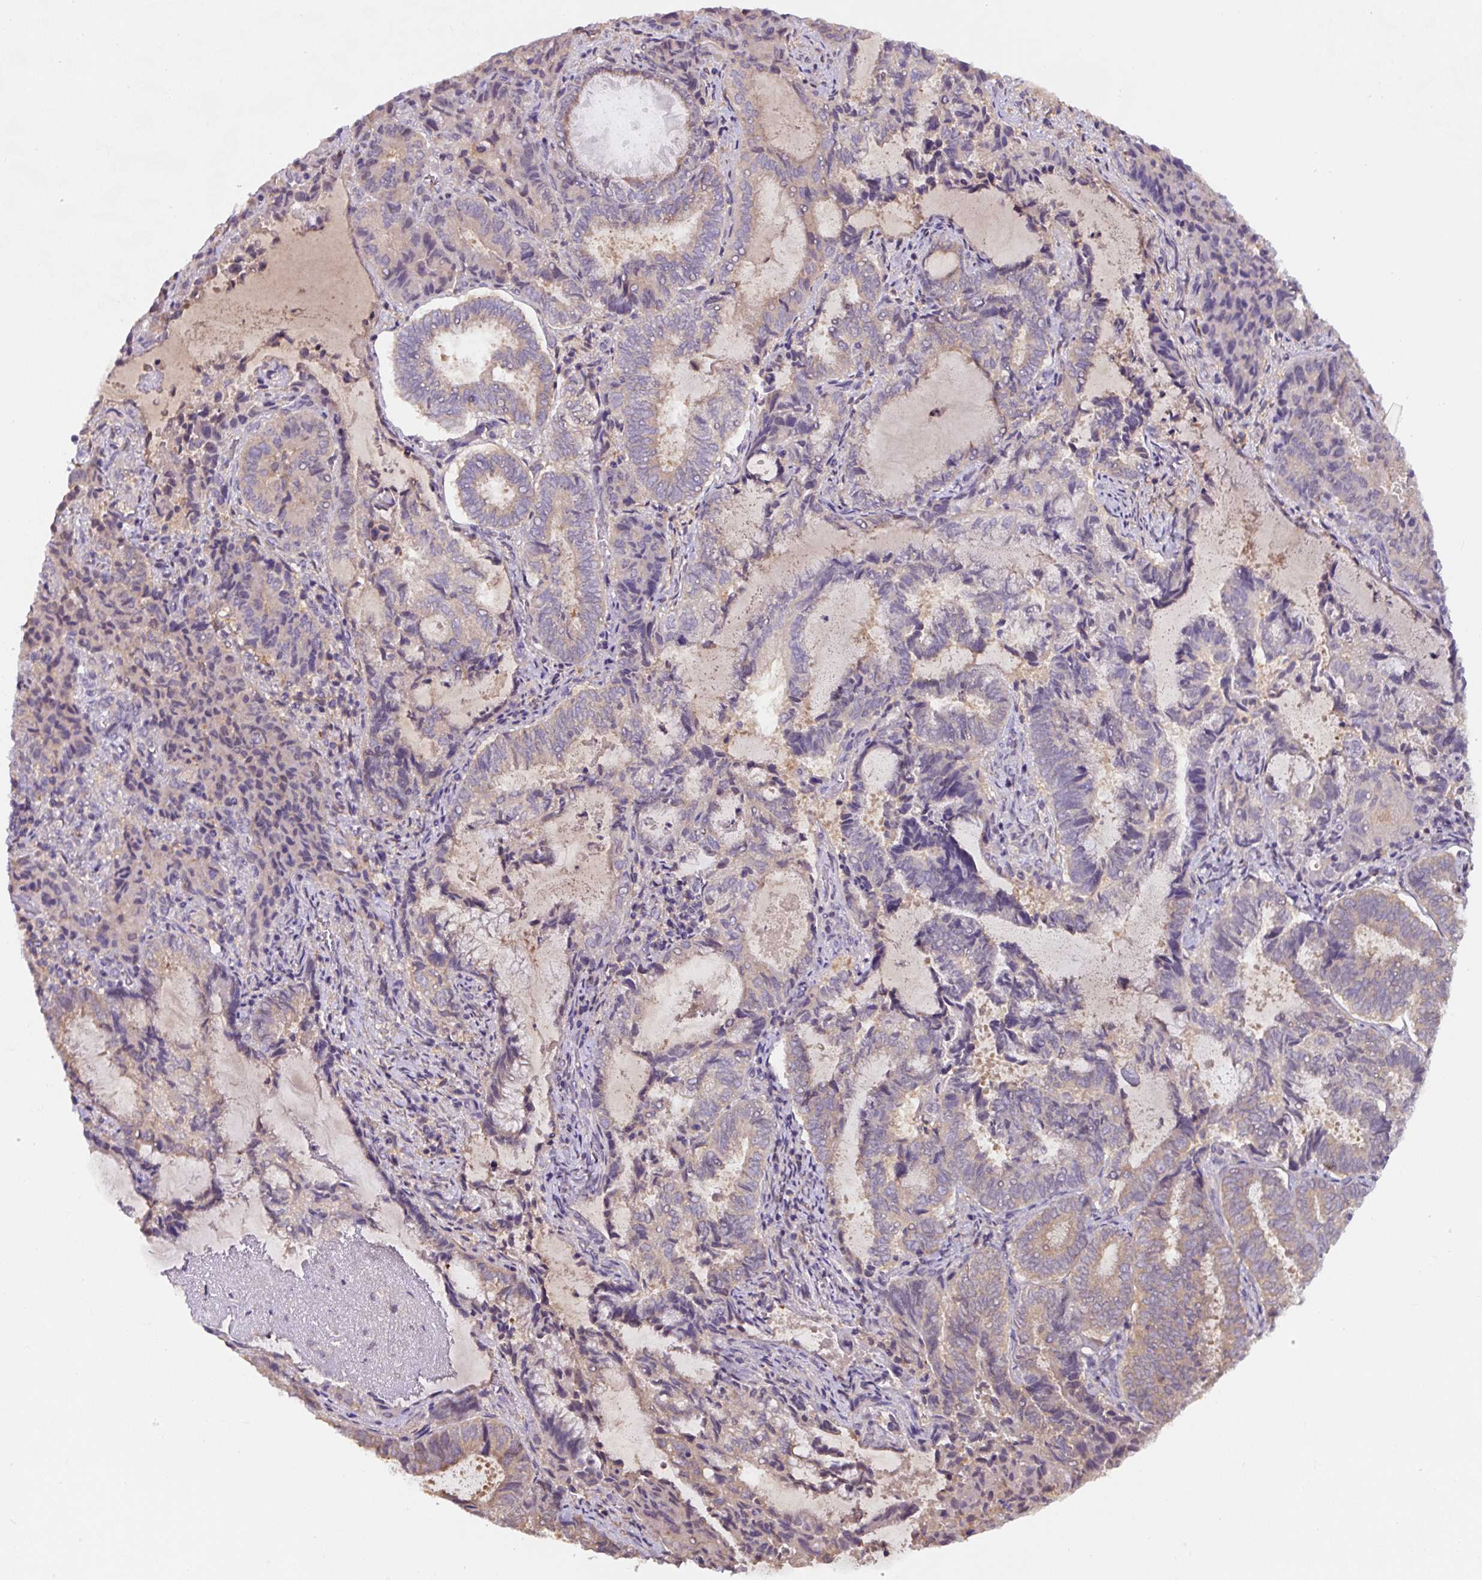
{"staining": {"intensity": "weak", "quantity": "25%-75%", "location": "cytoplasmic/membranous"}, "tissue": "endometrial cancer", "cell_type": "Tumor cells", "image_type": "cancer", "snomed": [{"axis": "morphology", "description": "Adenocarcinoma, NOS"}, {"axis": "topography", "description": "Endometrium"}], "caption": "Human adenocarcinoma (endometrial) stained for a protein (brown) demonstrates weak cytoplasmic/membranous positive staining in about 25%-75% of tumor cells.", "gene": "ST13", "patient": {"sex": "female", "age": 80}}